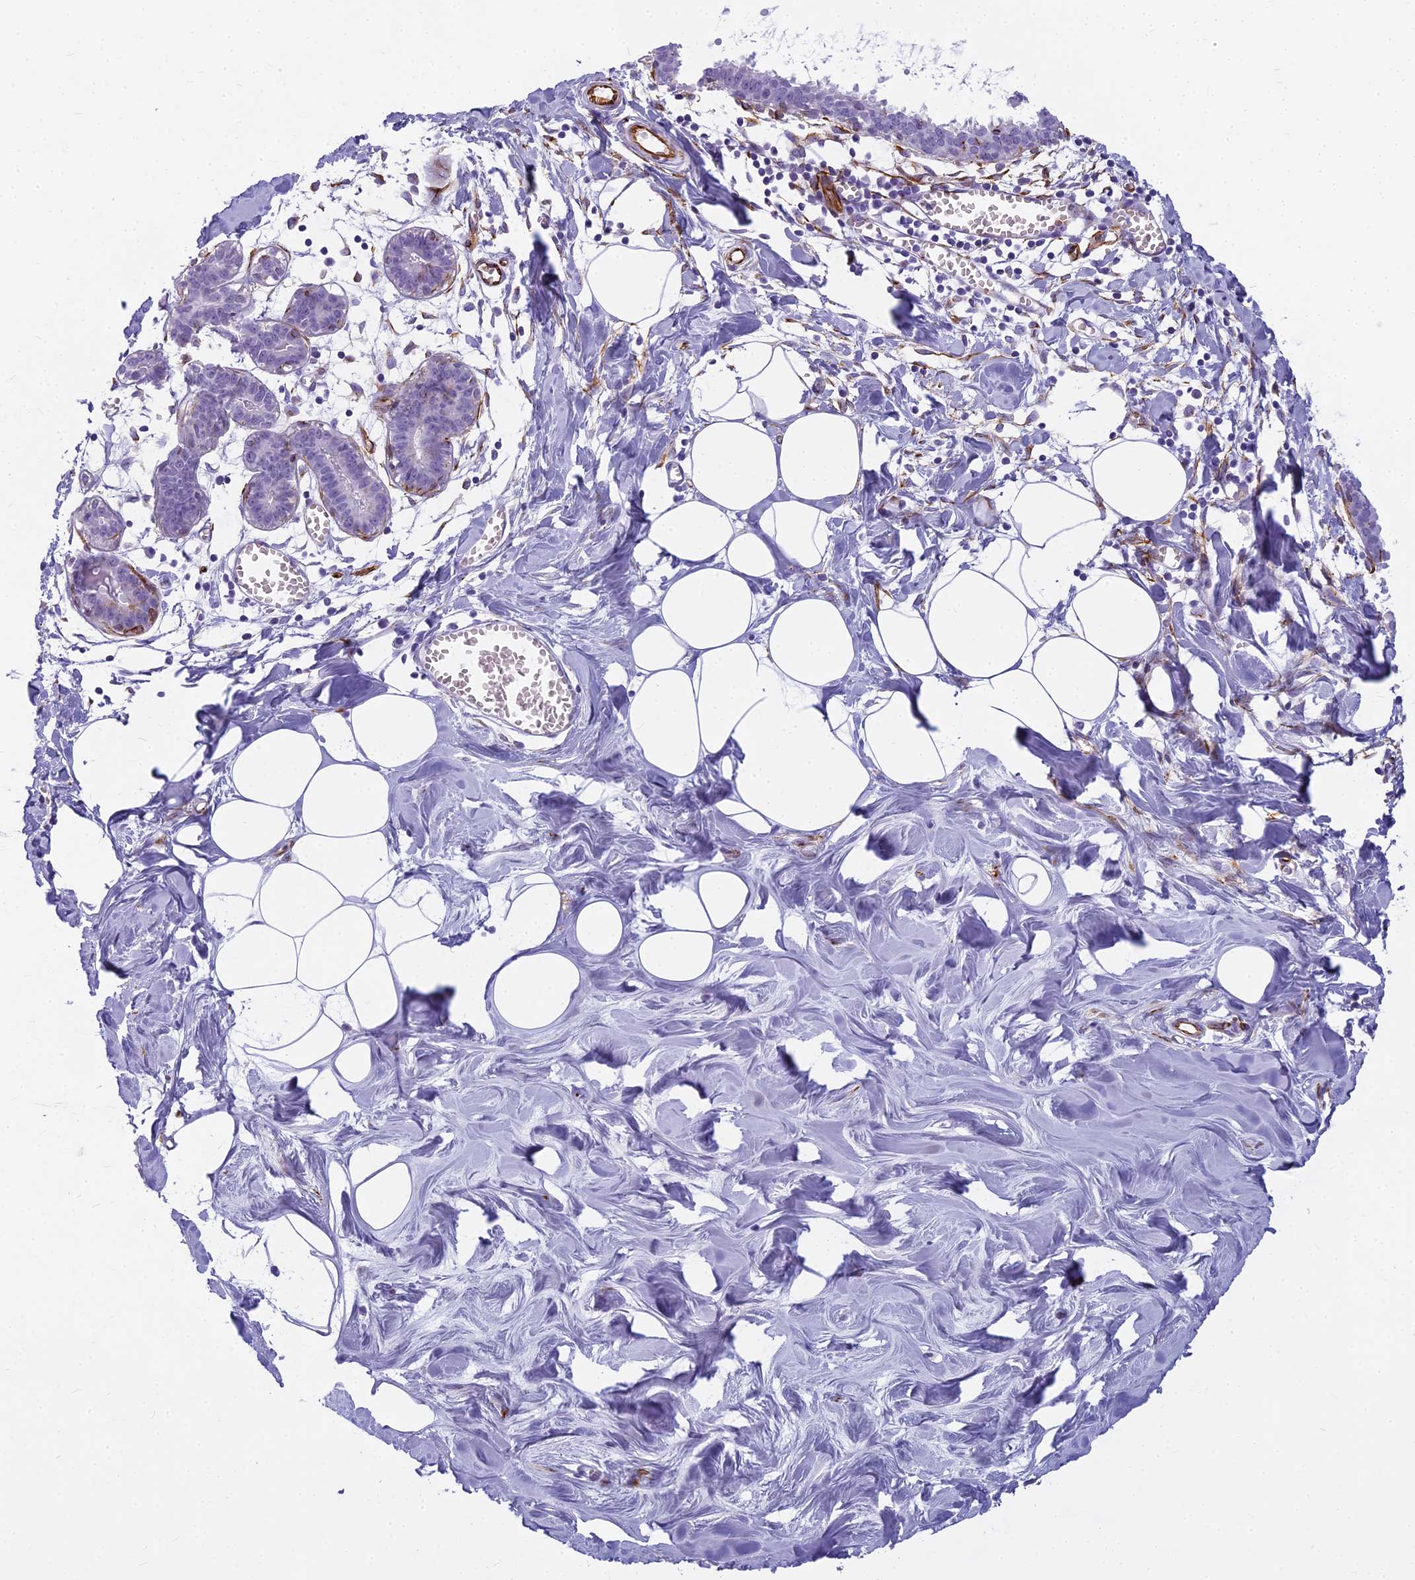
{"staining": {"intensity": "negative", "quantity": "none", "location": "none"}, "tissue": "breast", "cell_type": "Adipocytes", "image_type": "normal", "snomed": [{"axis": "morphology", "description": "Normal tissue, NOS"}, {"axis": "topography", "description": "Breast"}], "caption": "Human breast stained for a protein using immunohistochemistry (IHC) exhibits no positivity in adipocytes.", "gene": "ENSG00000265118", "patient": {"sex": "female", "age": 27}}